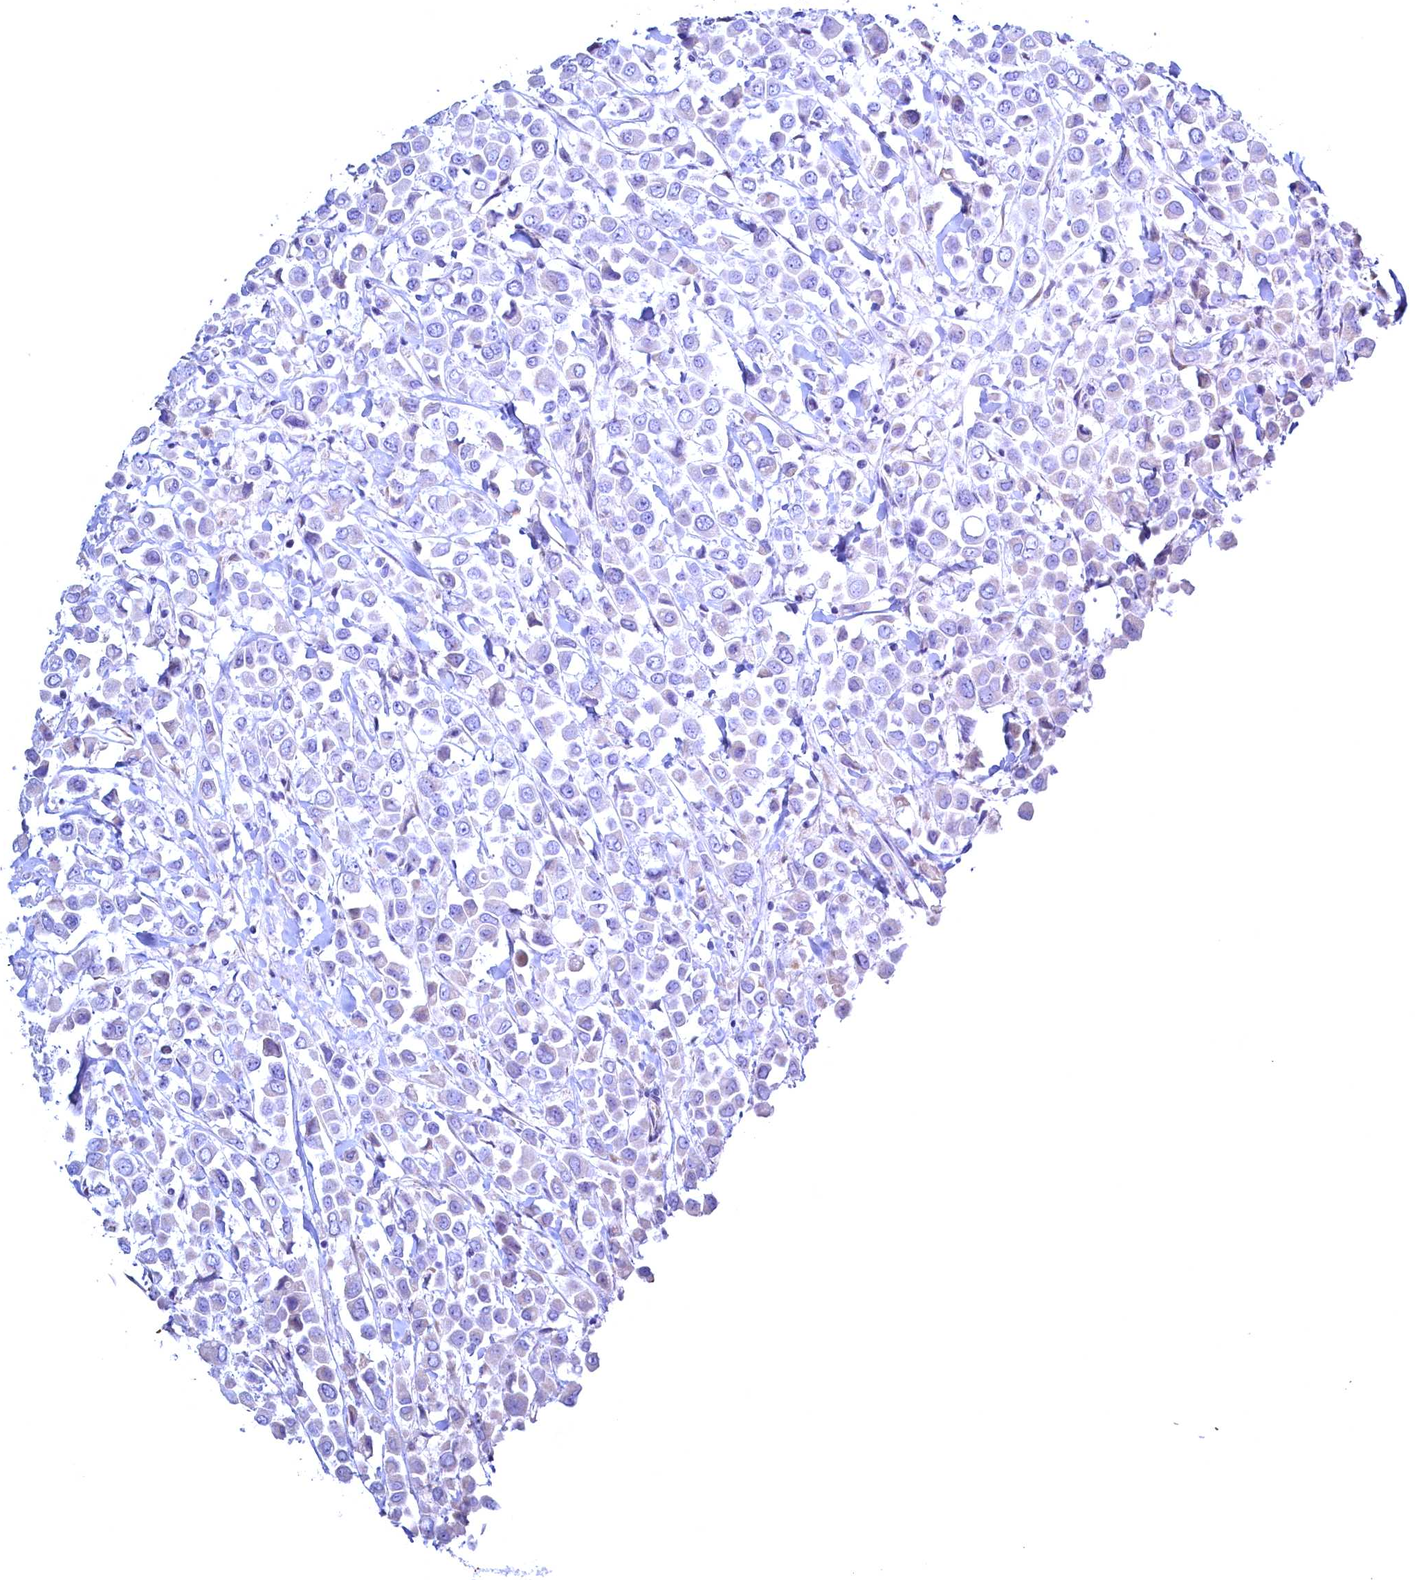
{"staining": {"intensity": "negative", "quantity": "none", "location": "none"}, "tissue": "breast cancer", "cell_type": "Tumor cells", "image_type": "cancer", "snomed": [{"axis": "morphology", "description": "Duct carcinoma"}, {"axis": "topography", "description": "Breast"}], "caption": "Tumor cells are negative for brown protein staining in breast cancer. (Brightfield microscopy of DAB immunohistochemistry at high magnification).", "gene": "MAP1LC3A", "patient": {"sex": "female", "age": 61}}